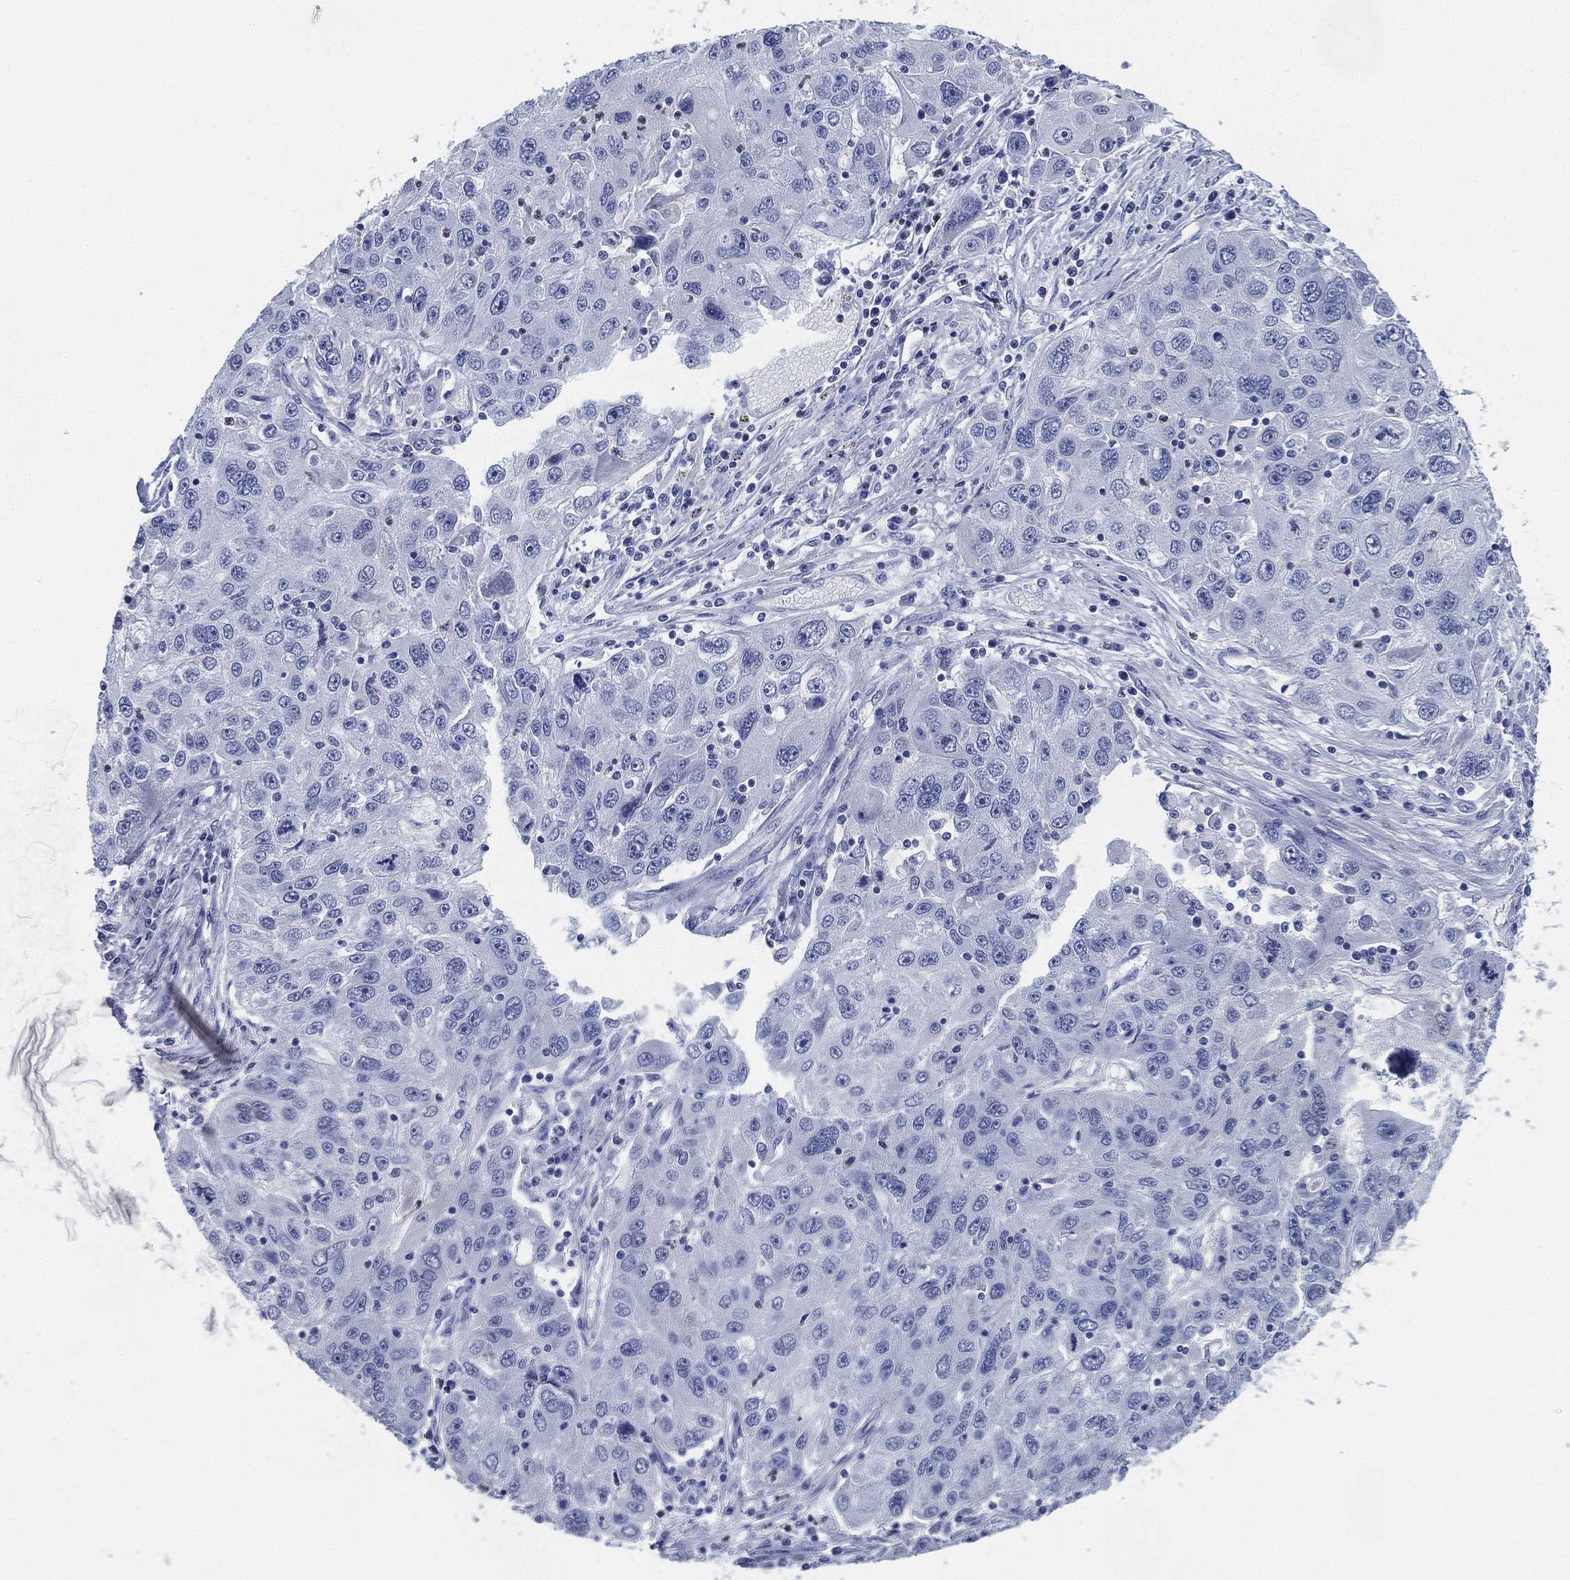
{"staining": {"intensity": "negative", "quantity": "none", "location": "none"}, "tissue": "stomach cancer", "cell_type": "Tumor cells", "image_type": "cancer", "snomed": [{"axis": "morphology", "description": "Adenocarcinoma, NOS"}, {"axis": "topography", "description": "Stomach"}], "caption": "DAB immunohistochemical staining of stomach cancer (adenocarcinoma) shows no significant positivity in tumor cells.", "gene": "DEFB121", "patient": {"sex": "male", "age": 56}}